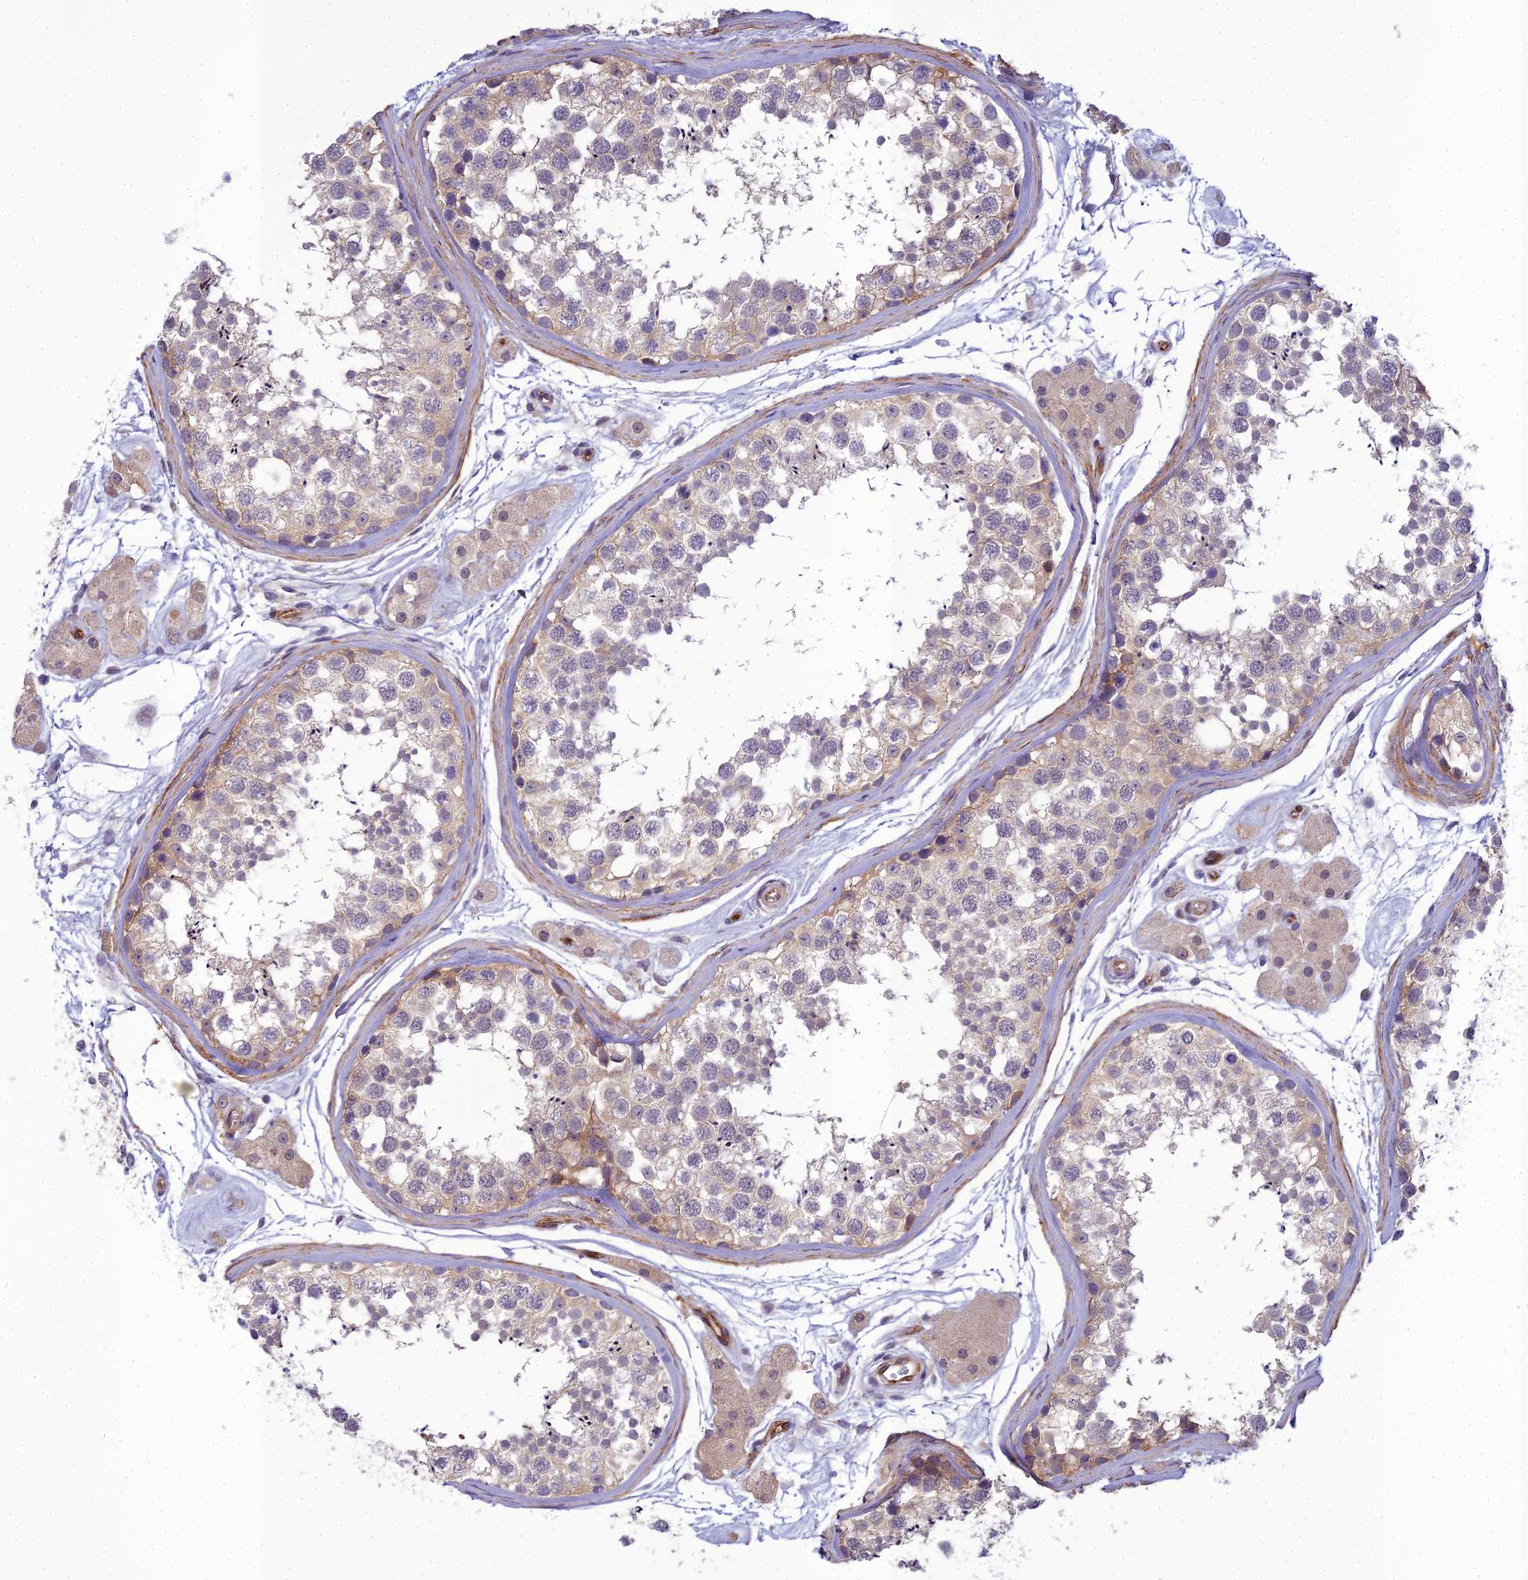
{"staining": {"intensity": "weak", "quantity": "<25%", "location": "cytoplasmic/membranous"}, "tissue": "testis", "cell_type": "Cells in seminiferous ducts", "image_type": "normal", "snomed": [{"axis": "morphology", "description": "Normal tissue, NOS"}, {"axis": "topography", "description": "Testis"}], "caption": "Testis stained for a protein using immunohistochemistry (IHC) shows no expression cells in seminiferous ducts.", "gene": "RGL3", "patient": {"sex": "male", "age": 56}}